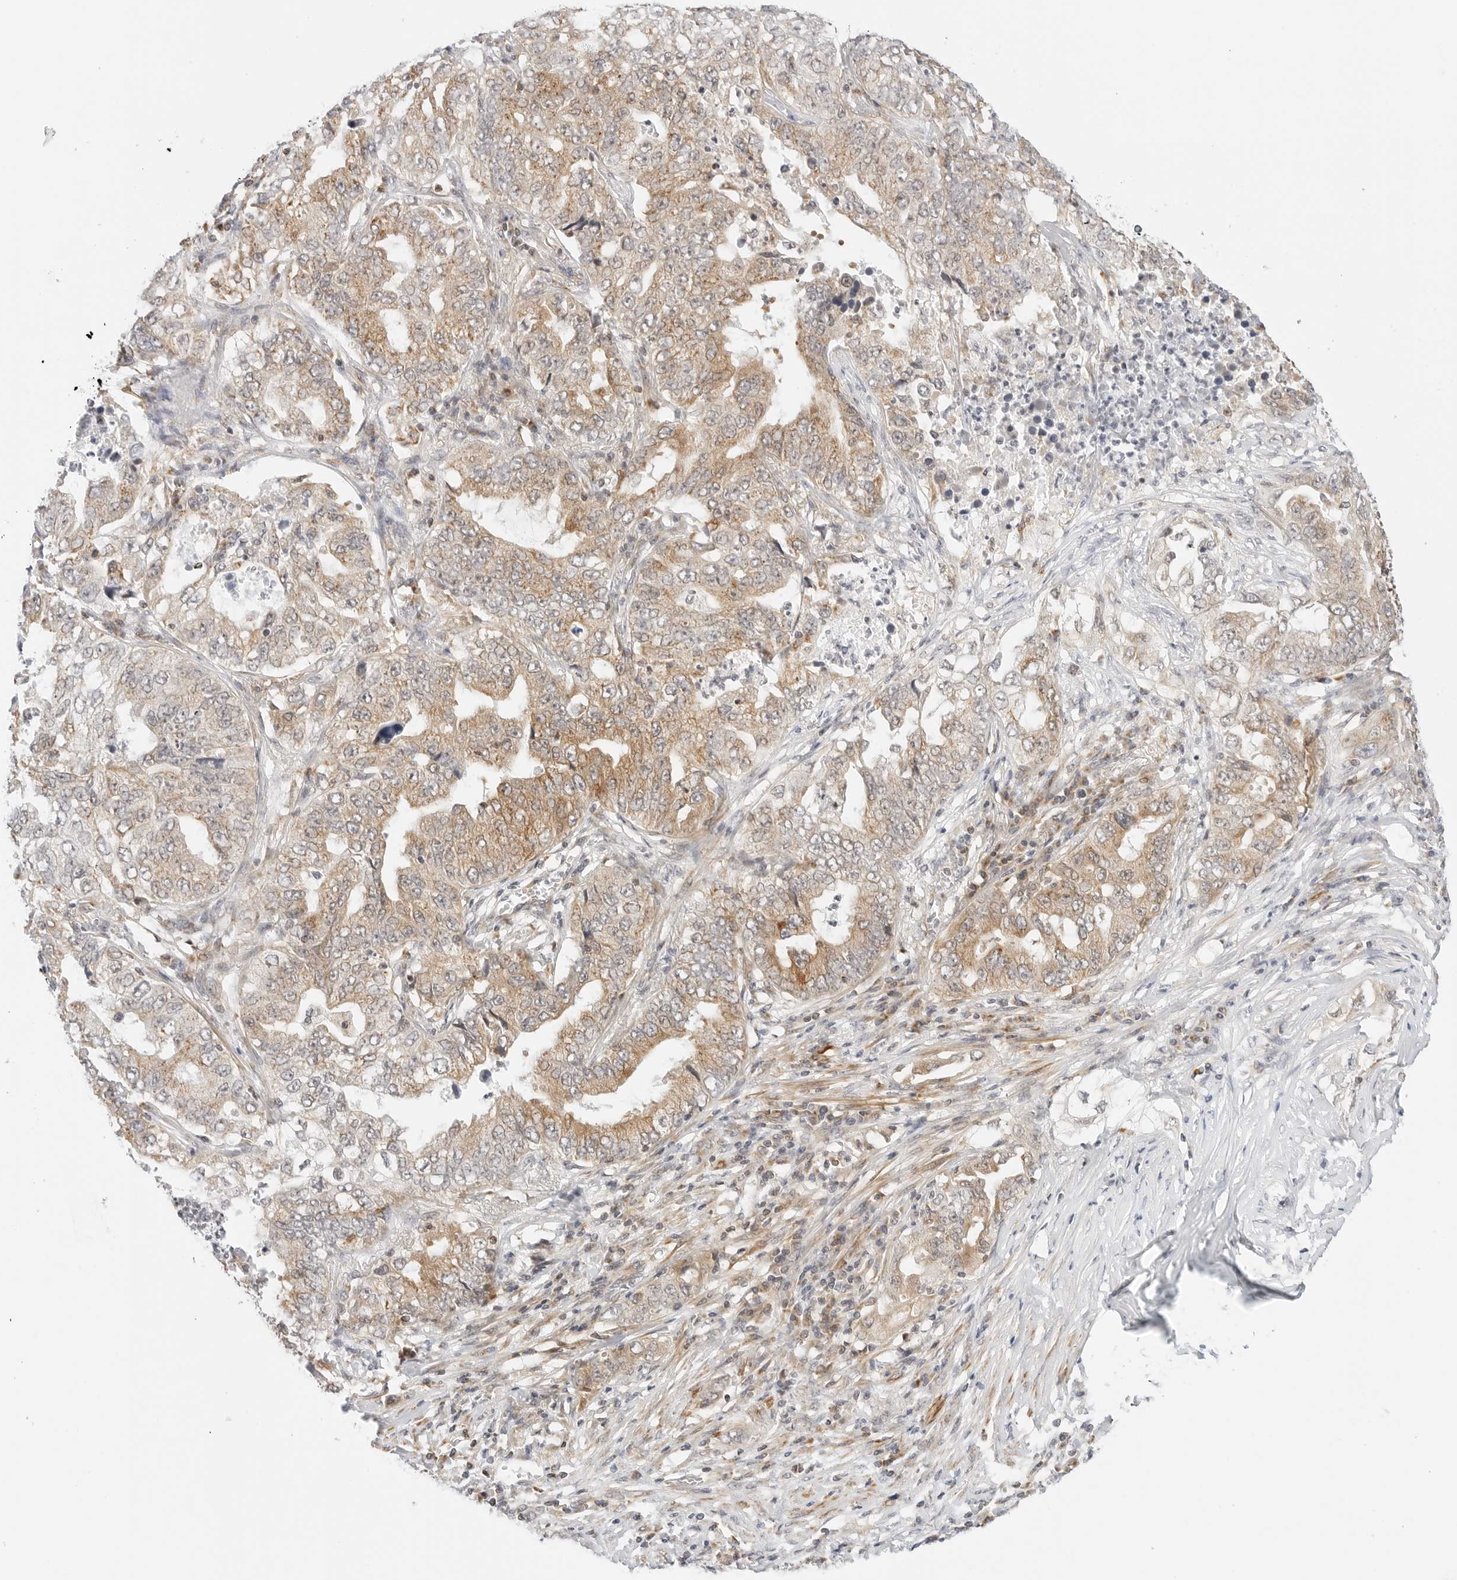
{"staining": {"intensity": "weak", "quantity": ">75%", "location": "cytoplasmic/membranous"}, "tissue": "lung cancer", "cell_type": "Tumor cells", "image_type": "cancer", "snomed": [{"axis": "morphology", "description": "Adenocarcinoma, NOS"}, {"axis": "topography", "description": "Lung"}], "caption": "Human lung adenocarcinoma stained with a protein marker exhibits weak staining in tumor cells.", "gene": "GORAB", "patient": {"sex": "female", "age": 51}}